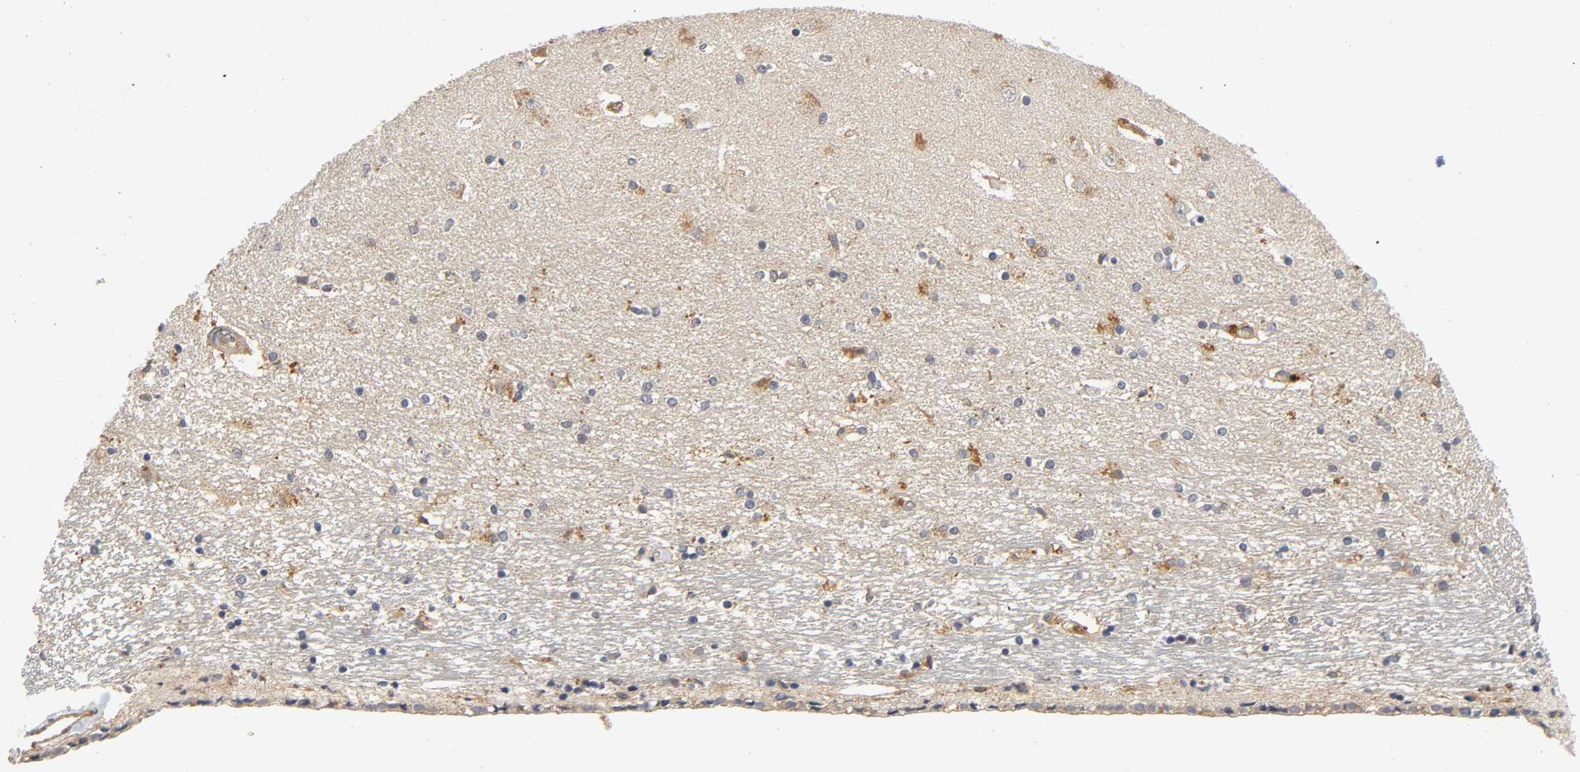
{"staining": {"intensity": "weak", "quantity": "<25%", "location": "cytoplasmic/membranous"}, "tissue": "hippocampus", "cell_type": "Glial cells", "image_type": "normal", "snomed": [{"axis": "morphology", "description": "Normal tissue, NOS"}, {"axis": "topography", "description": "Hippocampus"}], "caption": "A high-resolution histopathology image shows immunohistochemistry (IHC) staining of unremarkable hippocampus, which displays no significant staining in glial cells.", "gene": "IKBKB", "patient": {"sex": "female", "age": 54}}